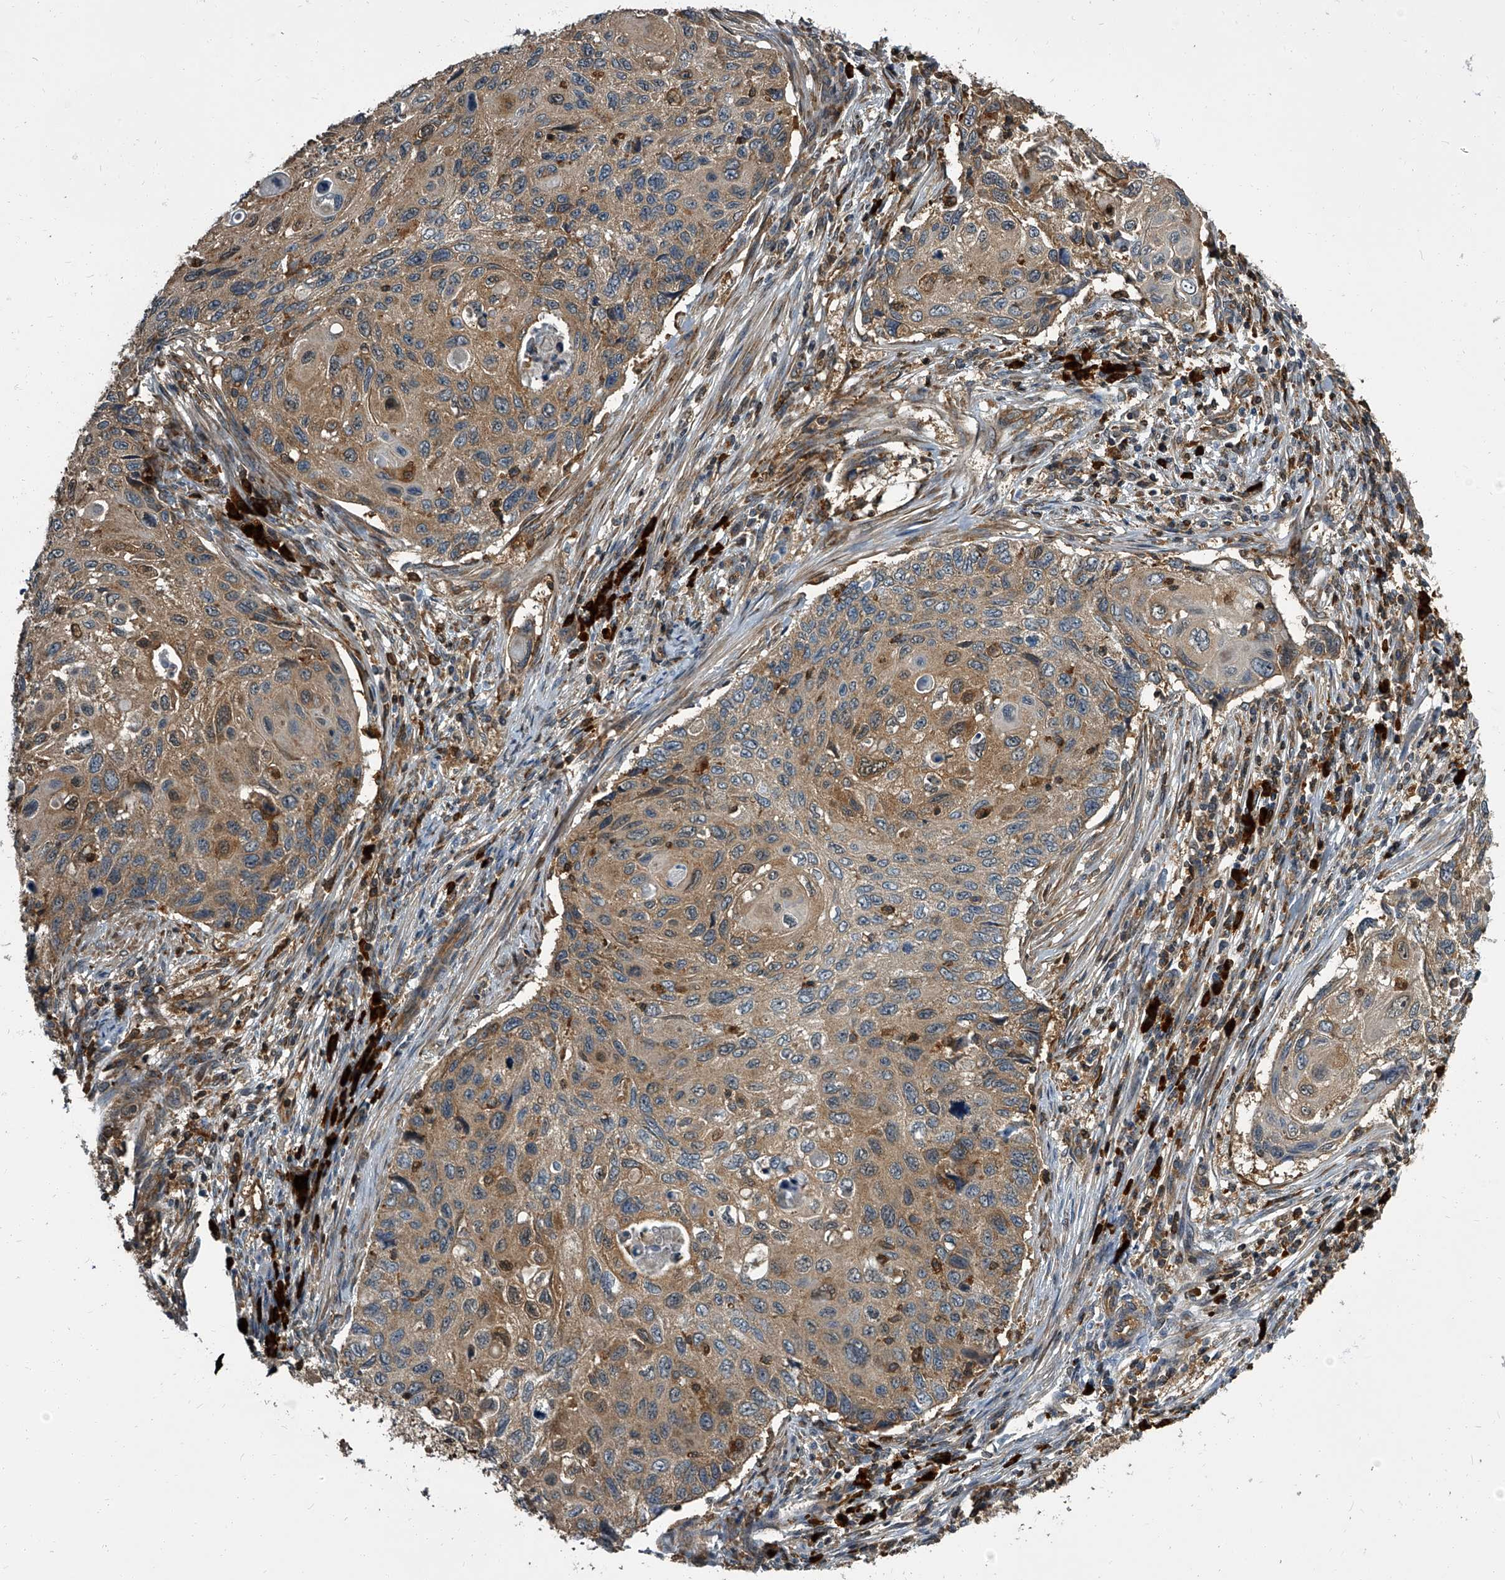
{"staining": {"intensity": "moderate", "quantity": ">75%", "location": "cytoplasmic/membranous"}, "tissue": "cervical cancer", "cell_type": "Tumor cells", "image_type": "cancer", "snomed": [{"axis": "morphology", "description": "Squamous cell carcinoma, NOS"}, {"axis": "topography", "description": "Cervix"}], "caption": "Brown immunohistochemical staining in human cervical cancer displays moderate cytoplasmic/membranous expression in about >75% of tumor cells. (Stains: DAB in brown, nuclei in blue, Microscopy: brightfield microscopy at high magnification).", "gene": "CDV3", "patient": {"sex": "female", "age": 70}}